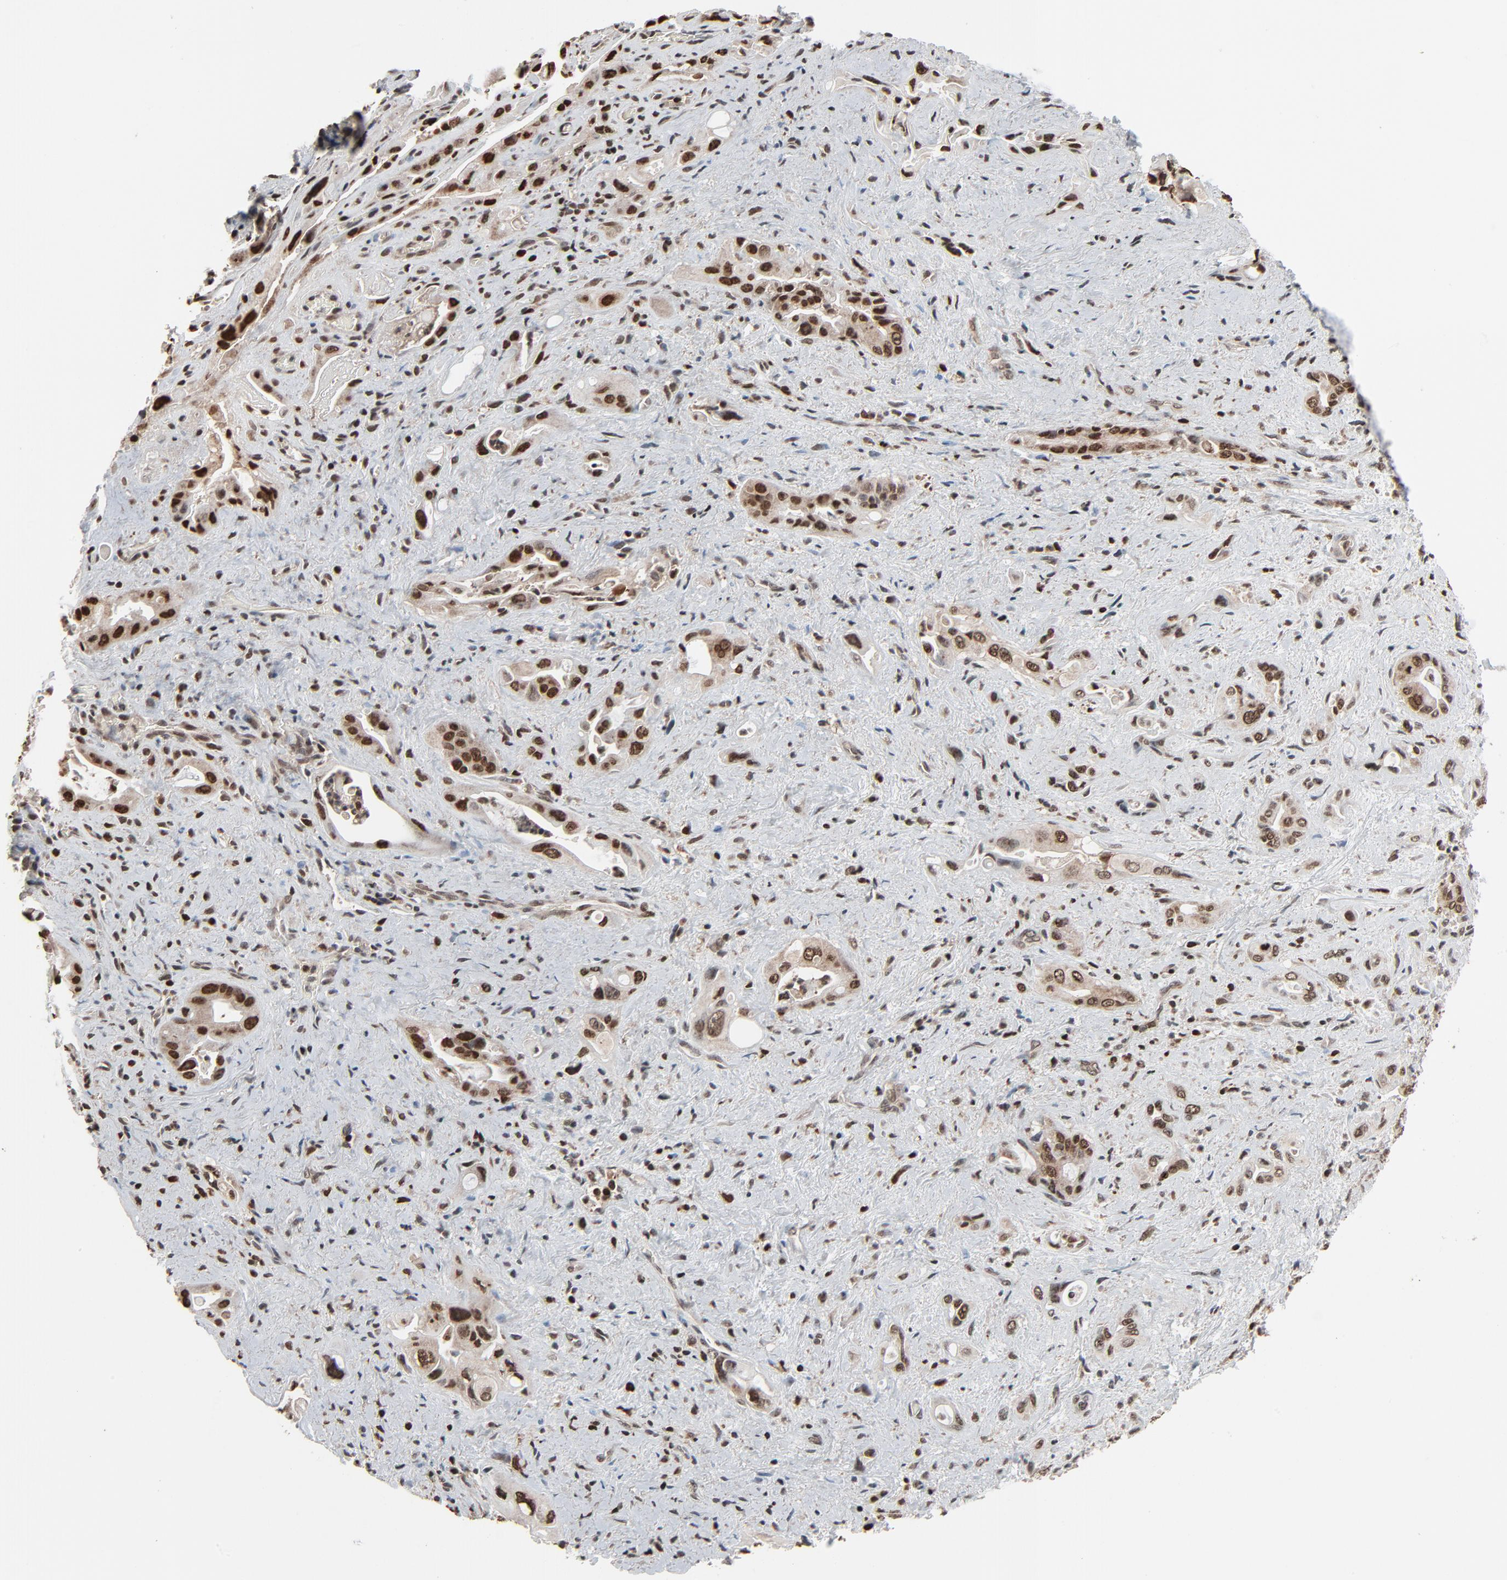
{"staining": {"intensity": "strong", "quantity": ">75%", "location": "nuclear"}, "tissue": "pancreatic cancer", "cell_type": "Tumor cells", "image_type": "cancer", "snomed": [{"axis": "morphology", "description": "Adenocarcinoma, NOS"}, {"axis": "topography", "description": "Pancreas"}], "caption": "Adenocarcinoma (pancreatic) stained with immunohistochemistry (IHC) exhibits strong nuclear expression in about >75% of tumor cells. The staining was performed using DAB (3,3'-diaminobenzidine), with brown indicating positive protein expression. Nuclei are stained blue with hematoxylin.", "gene": "RPS6KA3", "patient": {"sex": "male", "age": 77}}